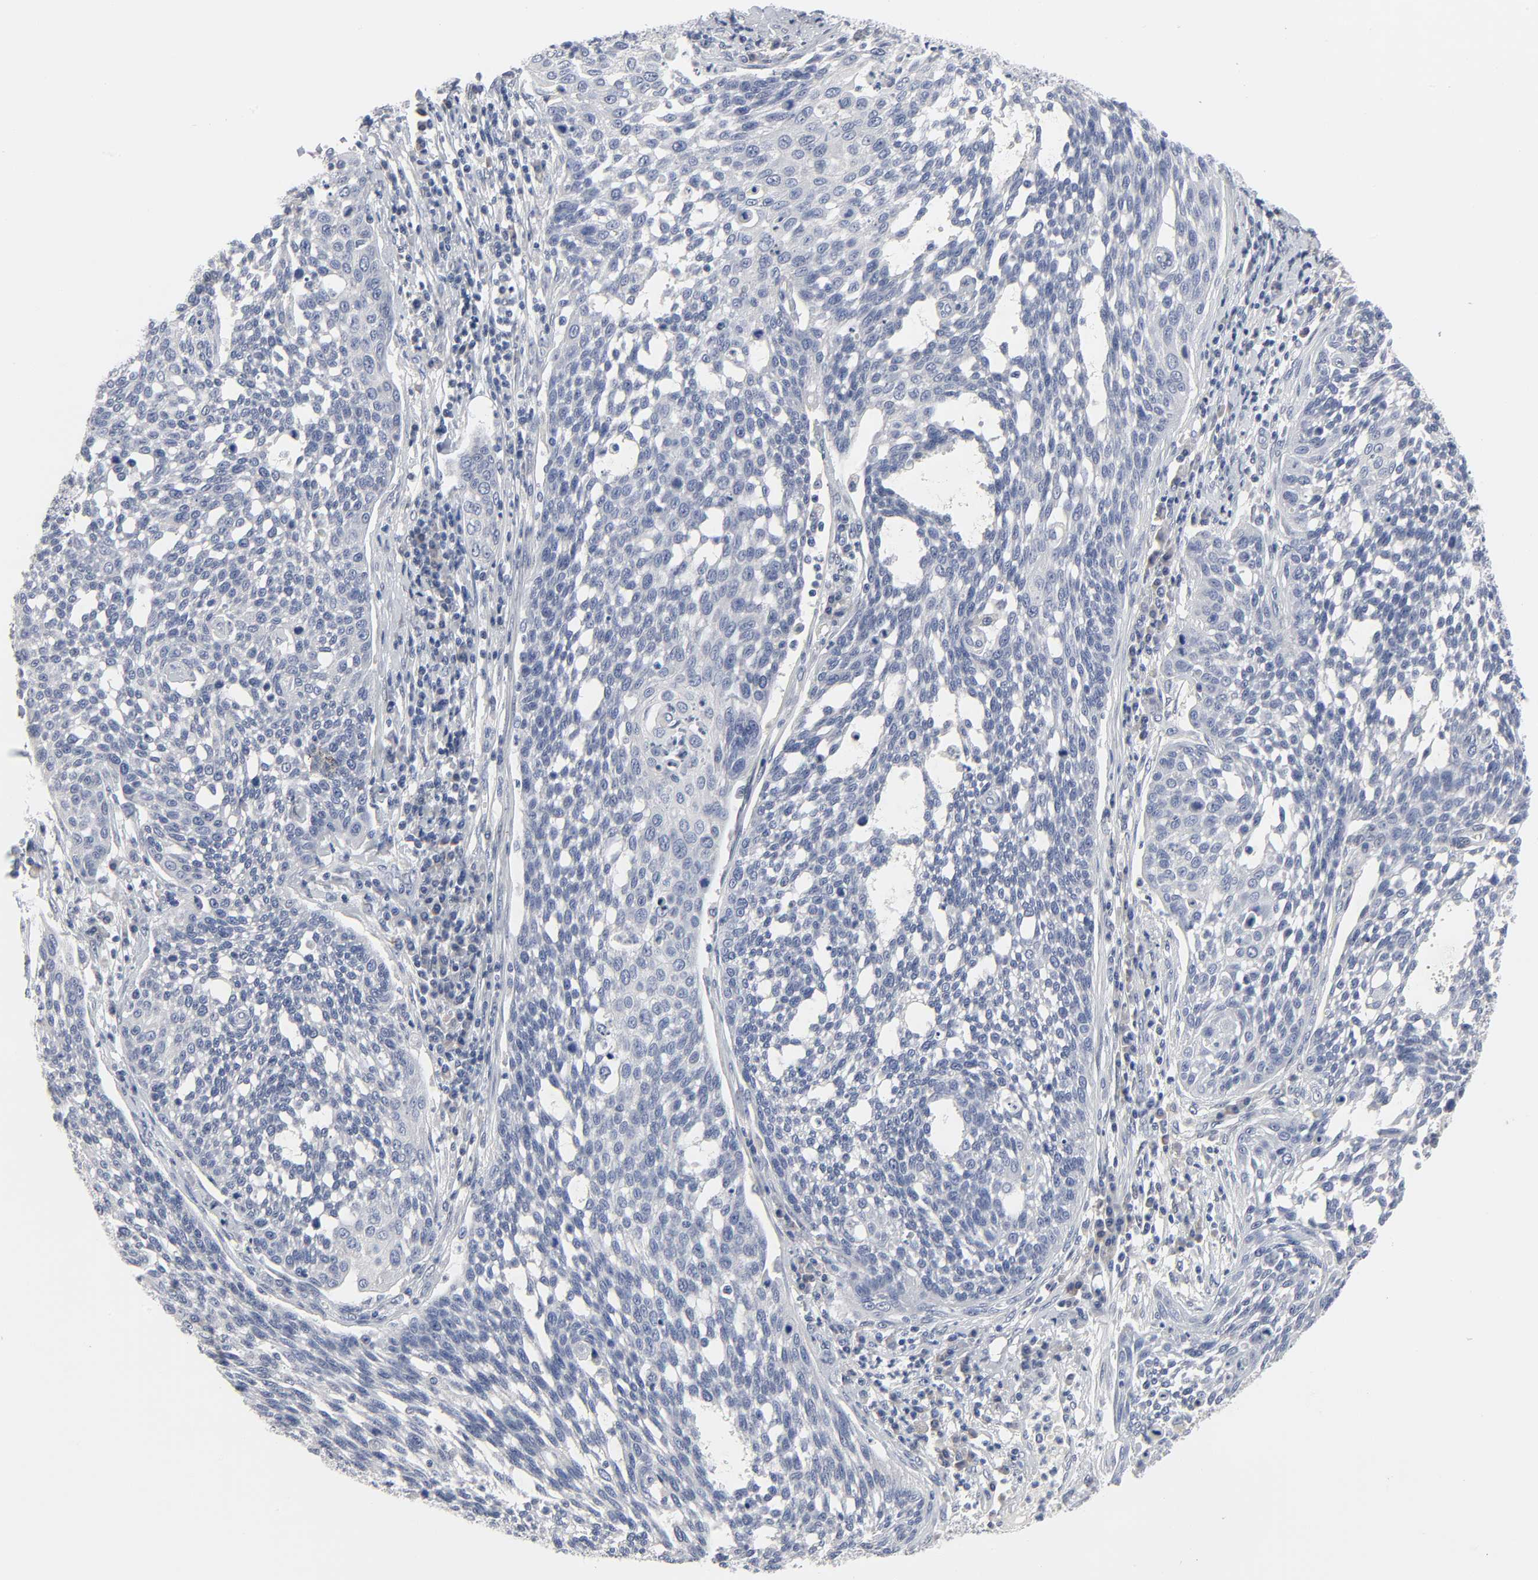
{"staining": {"intensity": "negative", "quantity": "none", "location": "none"}, "tissue": "cervical cancer", "cell_type": "Tumor cells", "image_type": "cancer", "snomed": [{"axis": "morphology", "description": "Squamous cell carcinoma, NOS"}, {"axis": "topography", "description": "Cervix"}], "caption": "Tumor cells show no significant staining in squamous cell carcinoma (cervical).", "gene": "SALL2", "patient": {"sex": "female", "age": 34}}